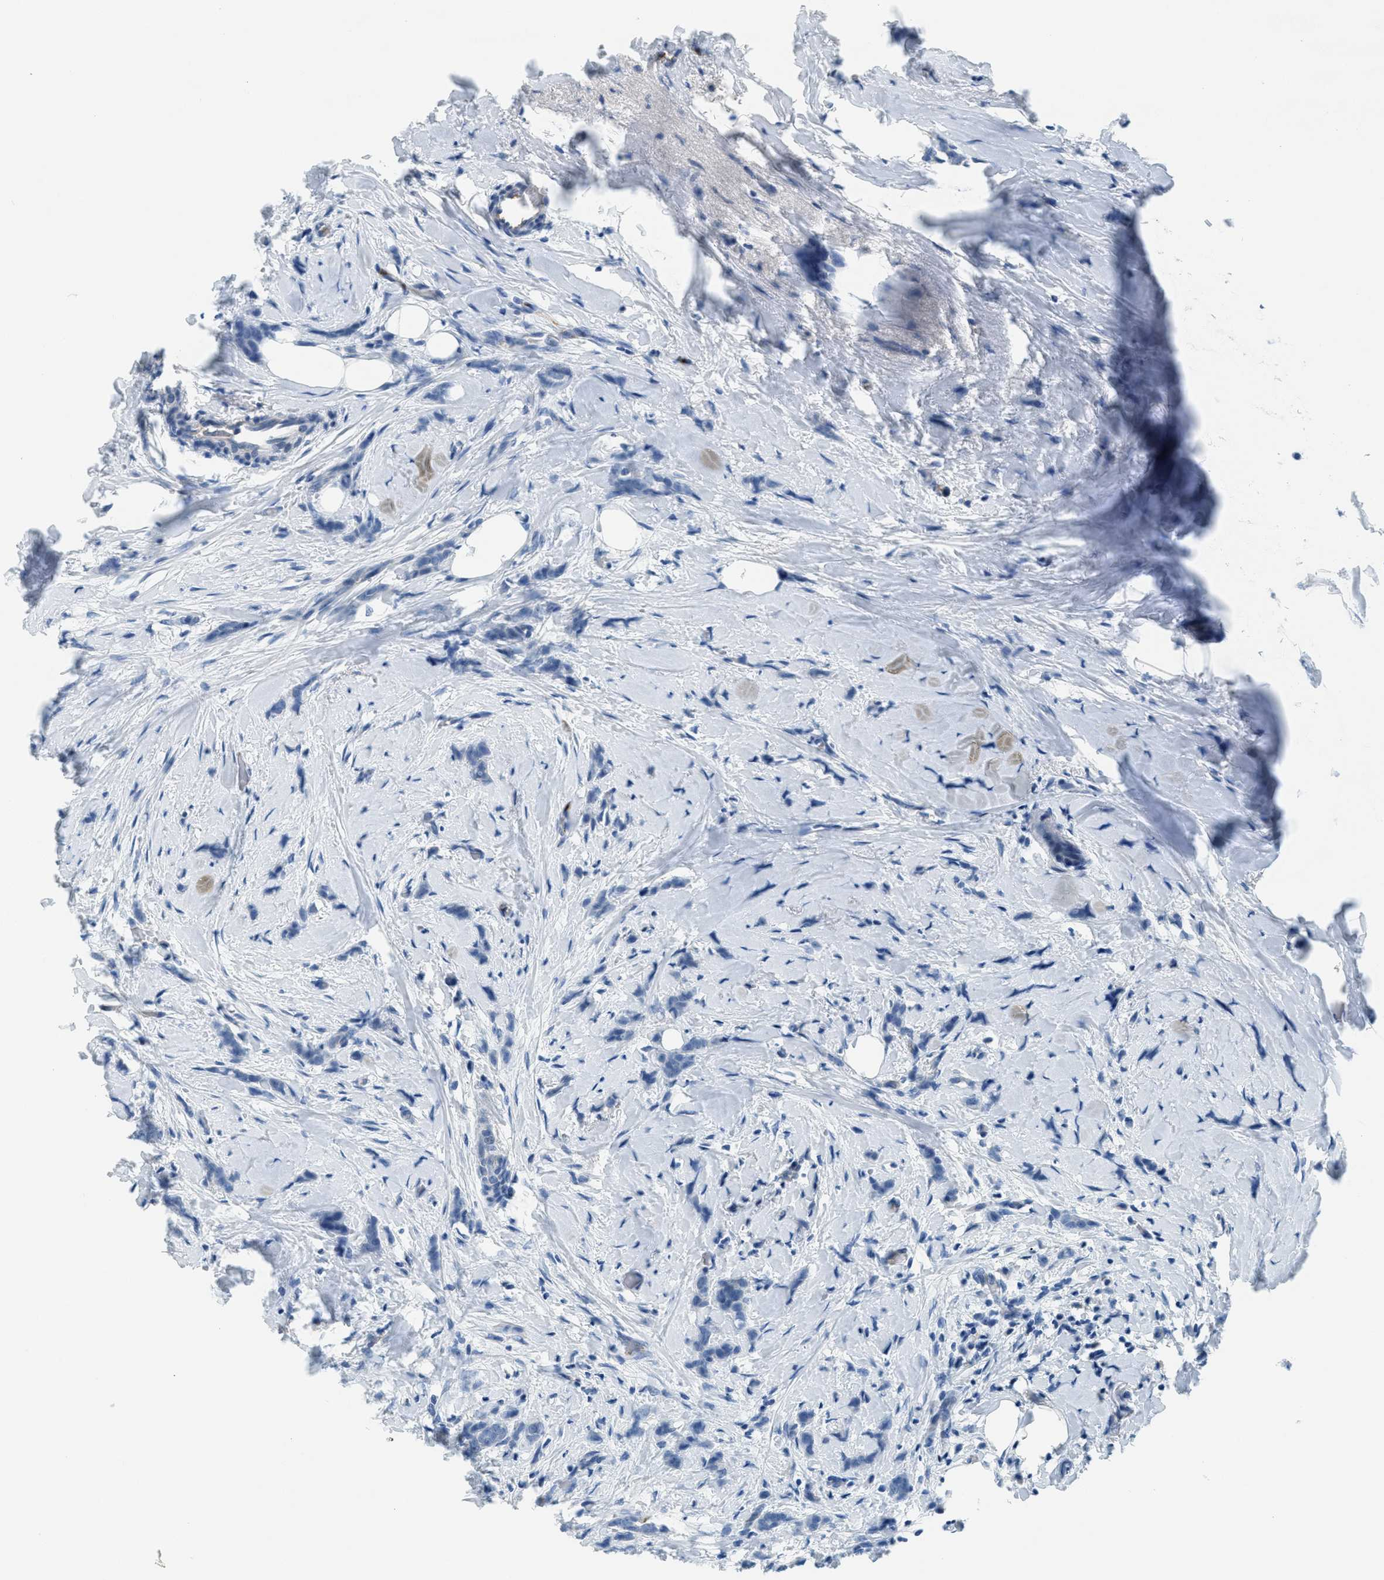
{"staining": {"intensity": "negative", "quantity": "none", "location": "none"}, "tissue": "breast cancer", "cell_type": "Tumor cells", "image_type": "cancer", "snomed": [{"axis": "morphology", "description": "Lobular carcinoma, in situ"}, {"axis": "morphology", "description": "Lobular carcinoma"}, {"axis": "topography", "description": "Breast"}], "caption": "This is a photomicrograph of immunohistochemistry staining of lobular carcinoma in situ (breast), which shows no expression in tumor cells.", "gene": "A2M", "patient": {"sex": "female", "age": 41}}